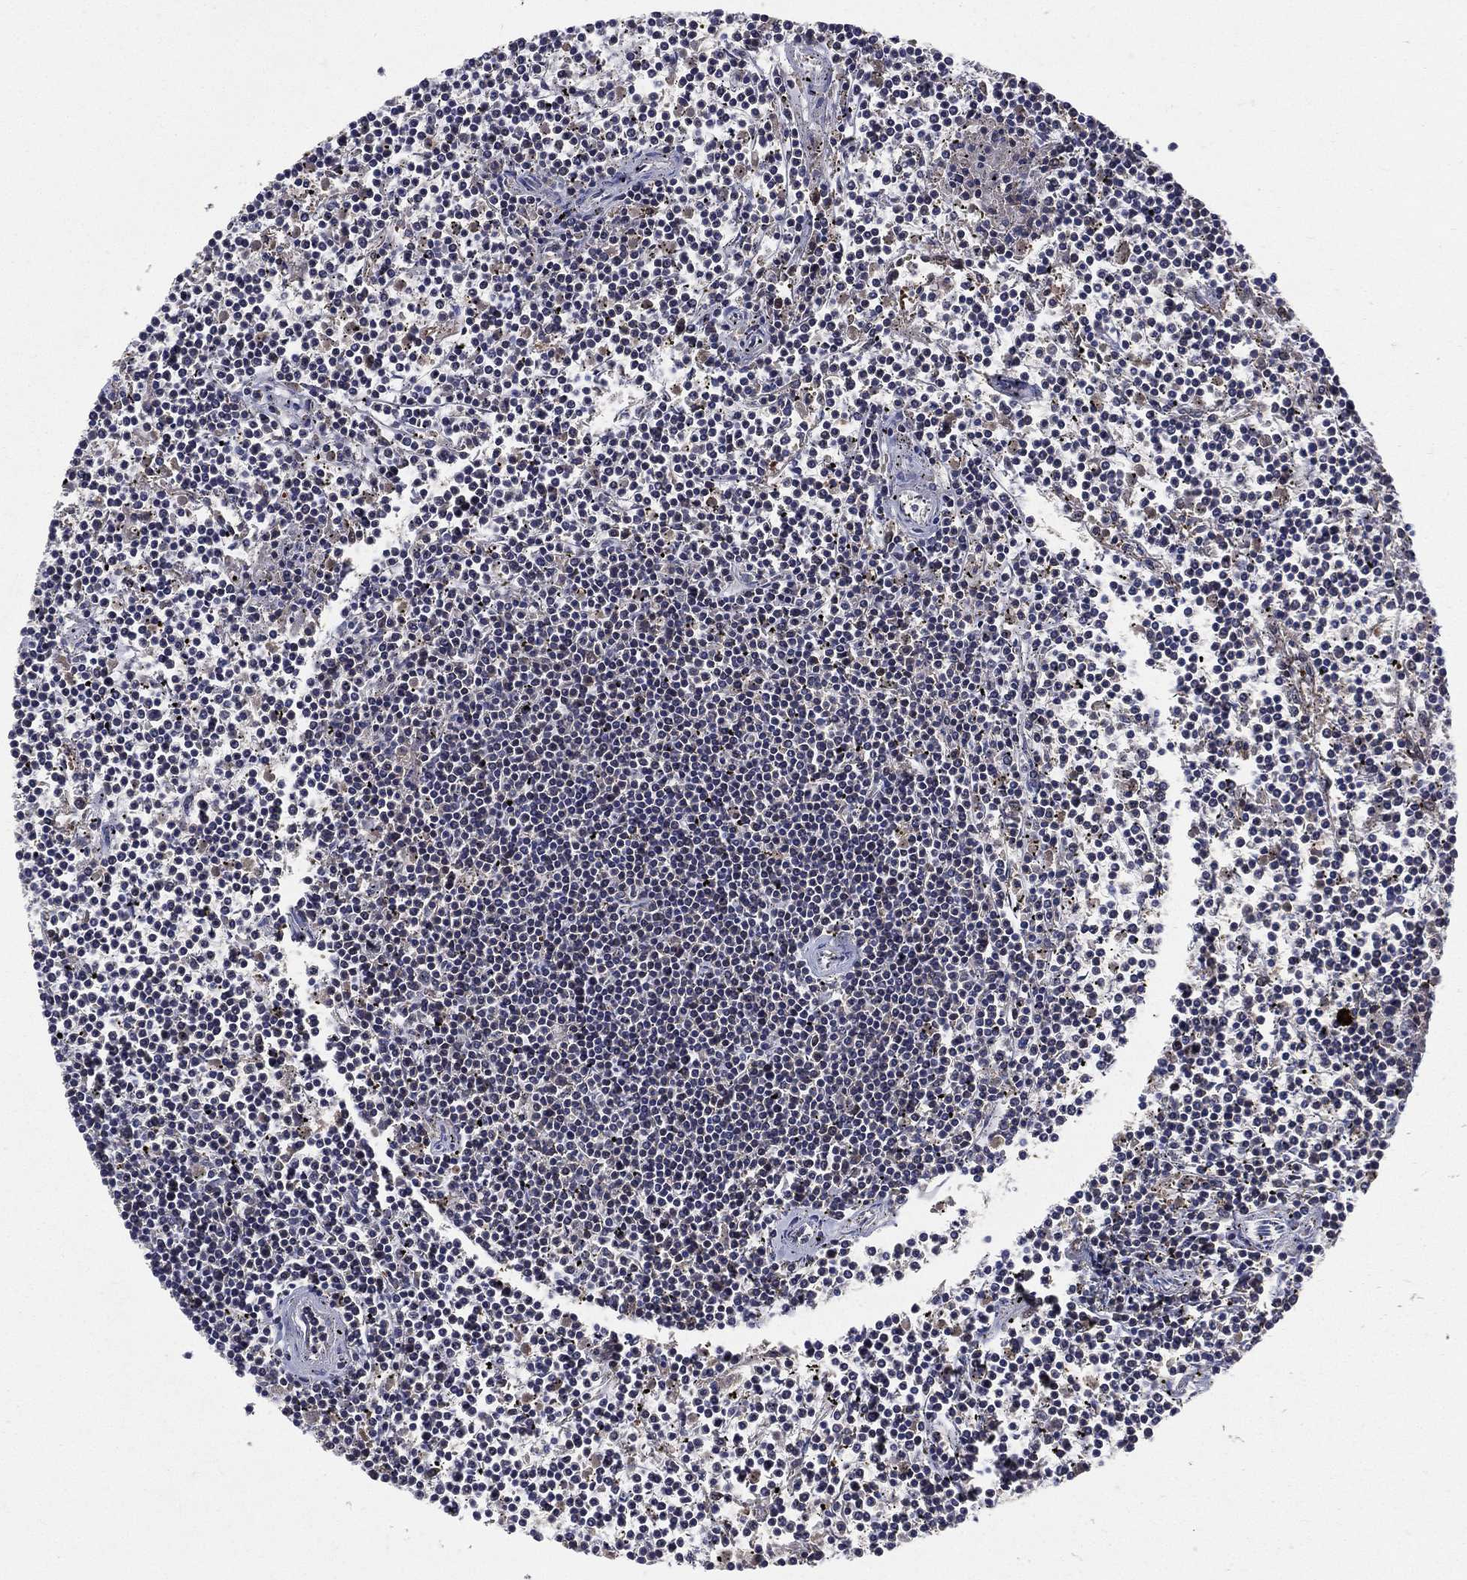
{"staining": {"intensity": "negative", "quantity": "none", "location": "none"}, "tissue": "lymphoma", "cell_type": "Tumor cells", "image_type": "cancer", "snomed": [{"axis": "morphology", "description": "Malignant lymphoma, non-Hodgkin's type, Low grade"}, {"axis": "topography", "description": "Spleen"}], "caption": "Immunohistochemistry (IHC) of human lymphoma demonstrates no positivity in tumor cells.", "gene": "SMPD3", "patient": {"sex": "female", "age": 19}}